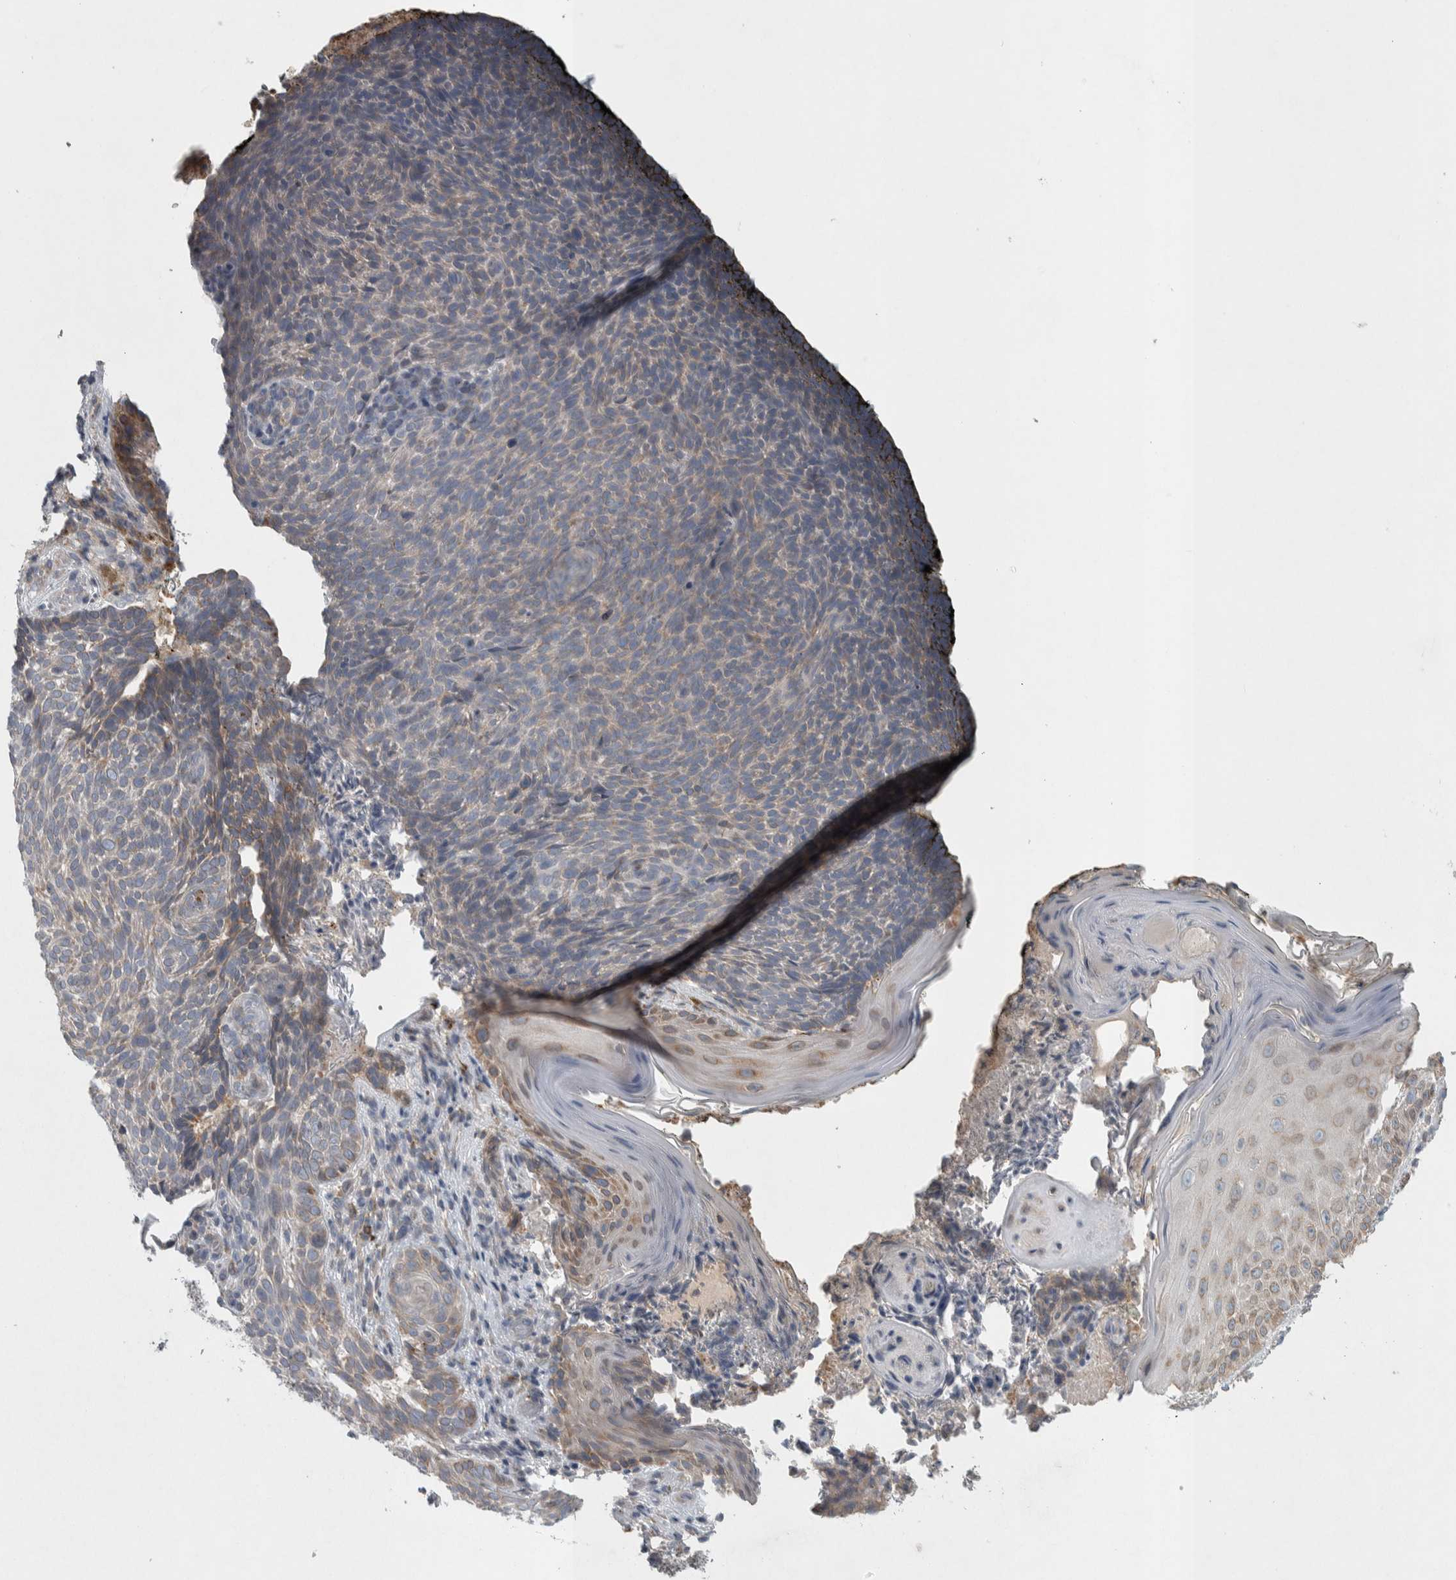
{"staining": {"intensity": "weak", "quantity": "<25%", "location": "cytoplasmic/membranous"}, "tissue": "skin cancer", "cell_type": "Tumor cells", "image_type": "cancer", "snomed": [{"axis": "morphology", "description": "Basal cell carcinoma"}, {"axis": "topography", "description": "Skin"}], "caption": "Image shows no significant protein staining in tumor cells of skin cancer (basal cell carcinoma).", "gene": "SIGMAR1", "patient": {"sex": "male", "age": 61}}